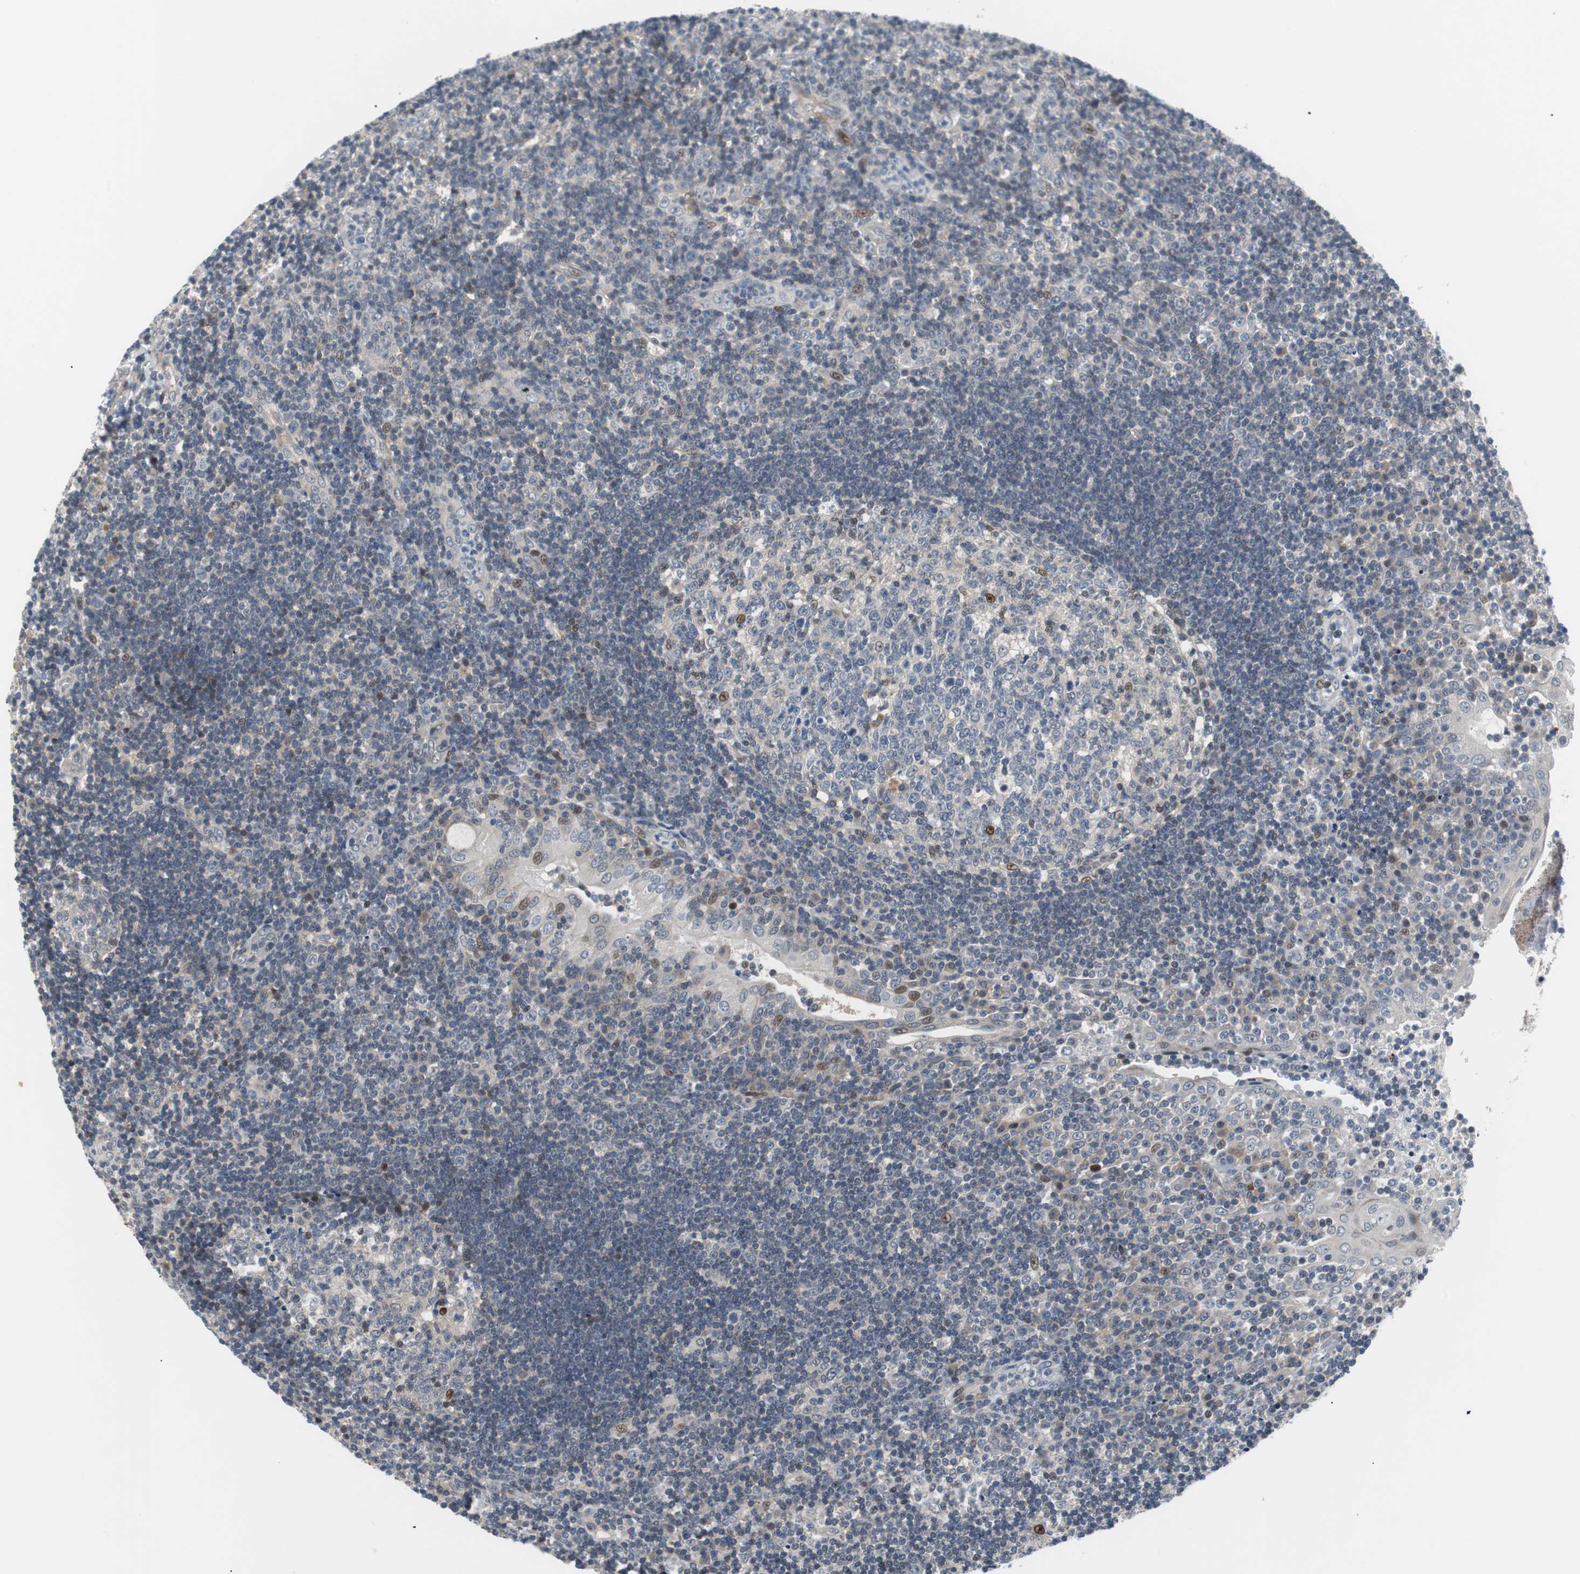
{"staining": {"intensity": "moderate", "quantity": "<25%", "location": "nuclear"}, "tissue": "tonsil", "cell_type": "Germinal center cells", "image_type": "normal", "snomed": [{"axis": "morphology", "description": "Normal tissue, NOS"}, {"axis": "topography", "description": "Tonsil"}], "caption": "Tonsil stained with a brown dye exhibits moderate nuclear positive staining in approximately <25% of germinal center cells.", "gene": "MAP2K4", "patient": {"sex": "female", "age": 40}}